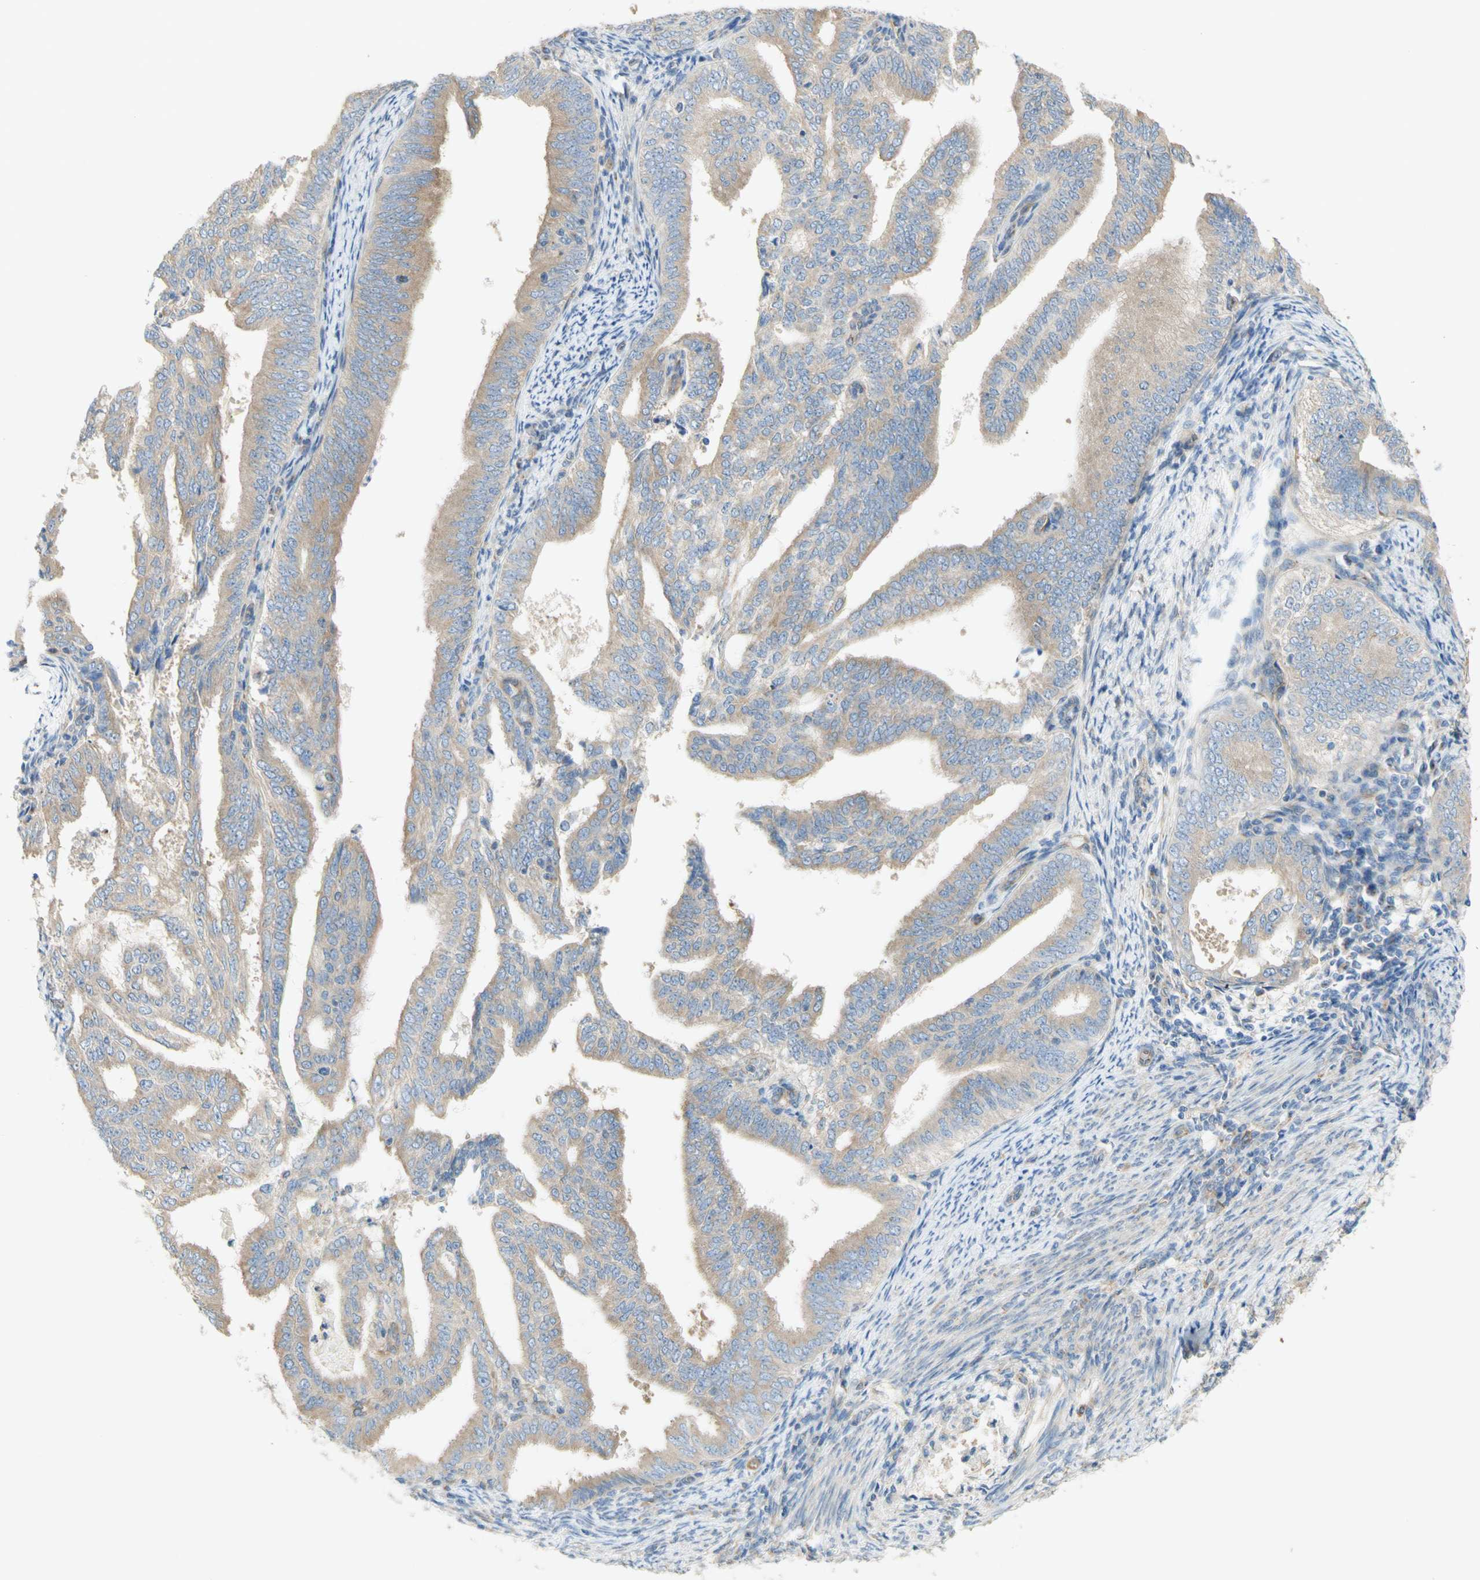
{"staining": {"intensity": "moderate", "quantity": ">75%", "location": "cytoplasmic/membranous"}, "tissue": "endometrial cancer", "cell_type": "Tumor cells", "image_type": "cancer", "snomed": [{"axis": "morphology", "description": "Adenocarcinoma, NOS"}, {"axis": "topography", "description": "Endometrium"}], "caption": "Immunohistochemical staining of endometrial cancer demonstrates medium levels of moderate cytoplasmic/membranous protein staining in approximately >75% of tumor cells.", "gene": "DYNC1H1", "patient": {"sex": "female", "age": 58}}